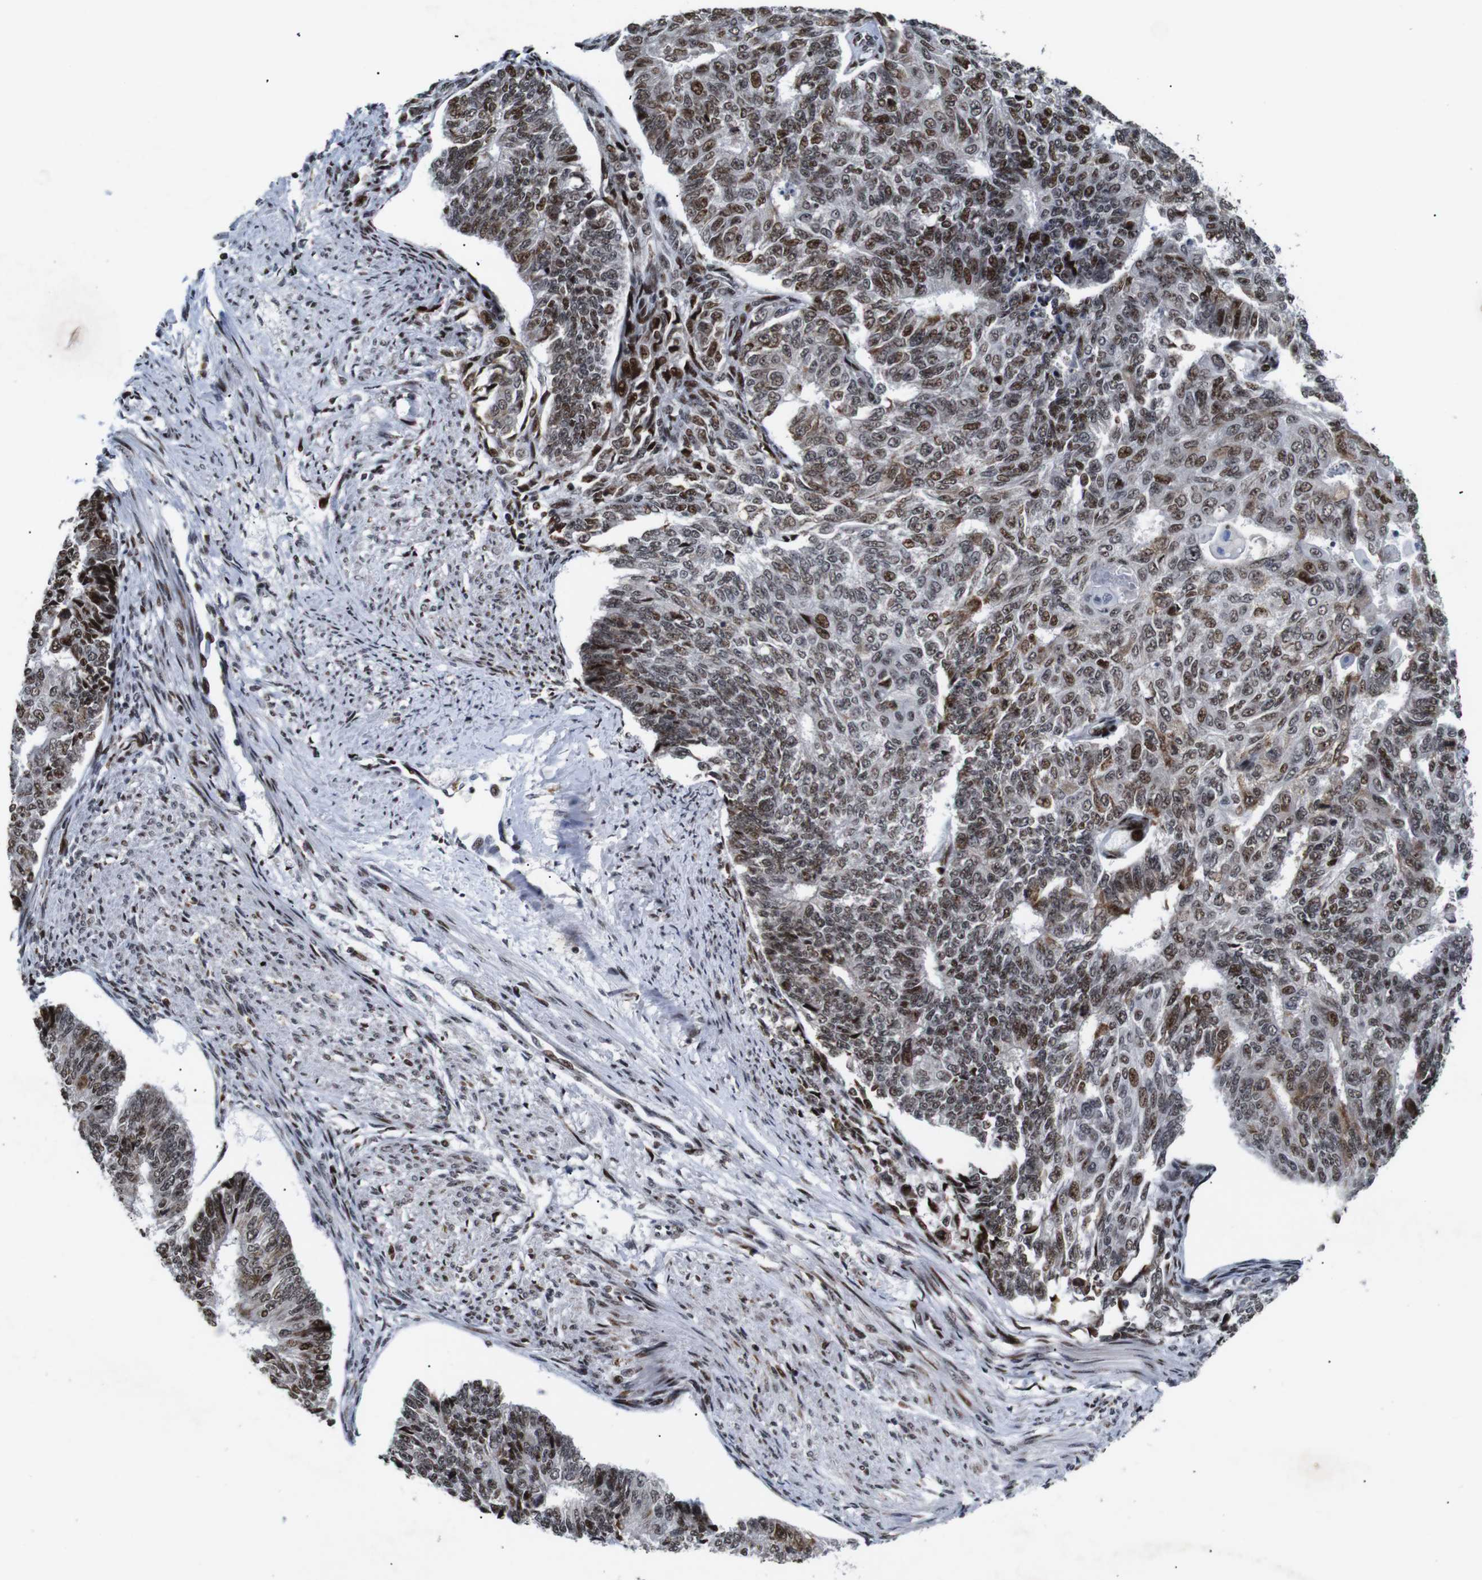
{"staining": {"intensity": "moderate", "quantity": "25%-75%", "location": "nuclear"}, "tissue": "endometrial cancer", "cell_type": "Tumor cells", "image_type": "cancer", "snomed": [{"axis": "morphology", "description": "Adenocarcinoma, NOS"}, {"axis": "topography", "description": "Endometrium"}], "caption": "Protein analysis of endometrial adenocarcinoma tissue shows moderate nuclear positivity in about 25%-75% of tumor cells.", "gene": "EIF4G1", "patient": {"sex": "female", "age": 32}}